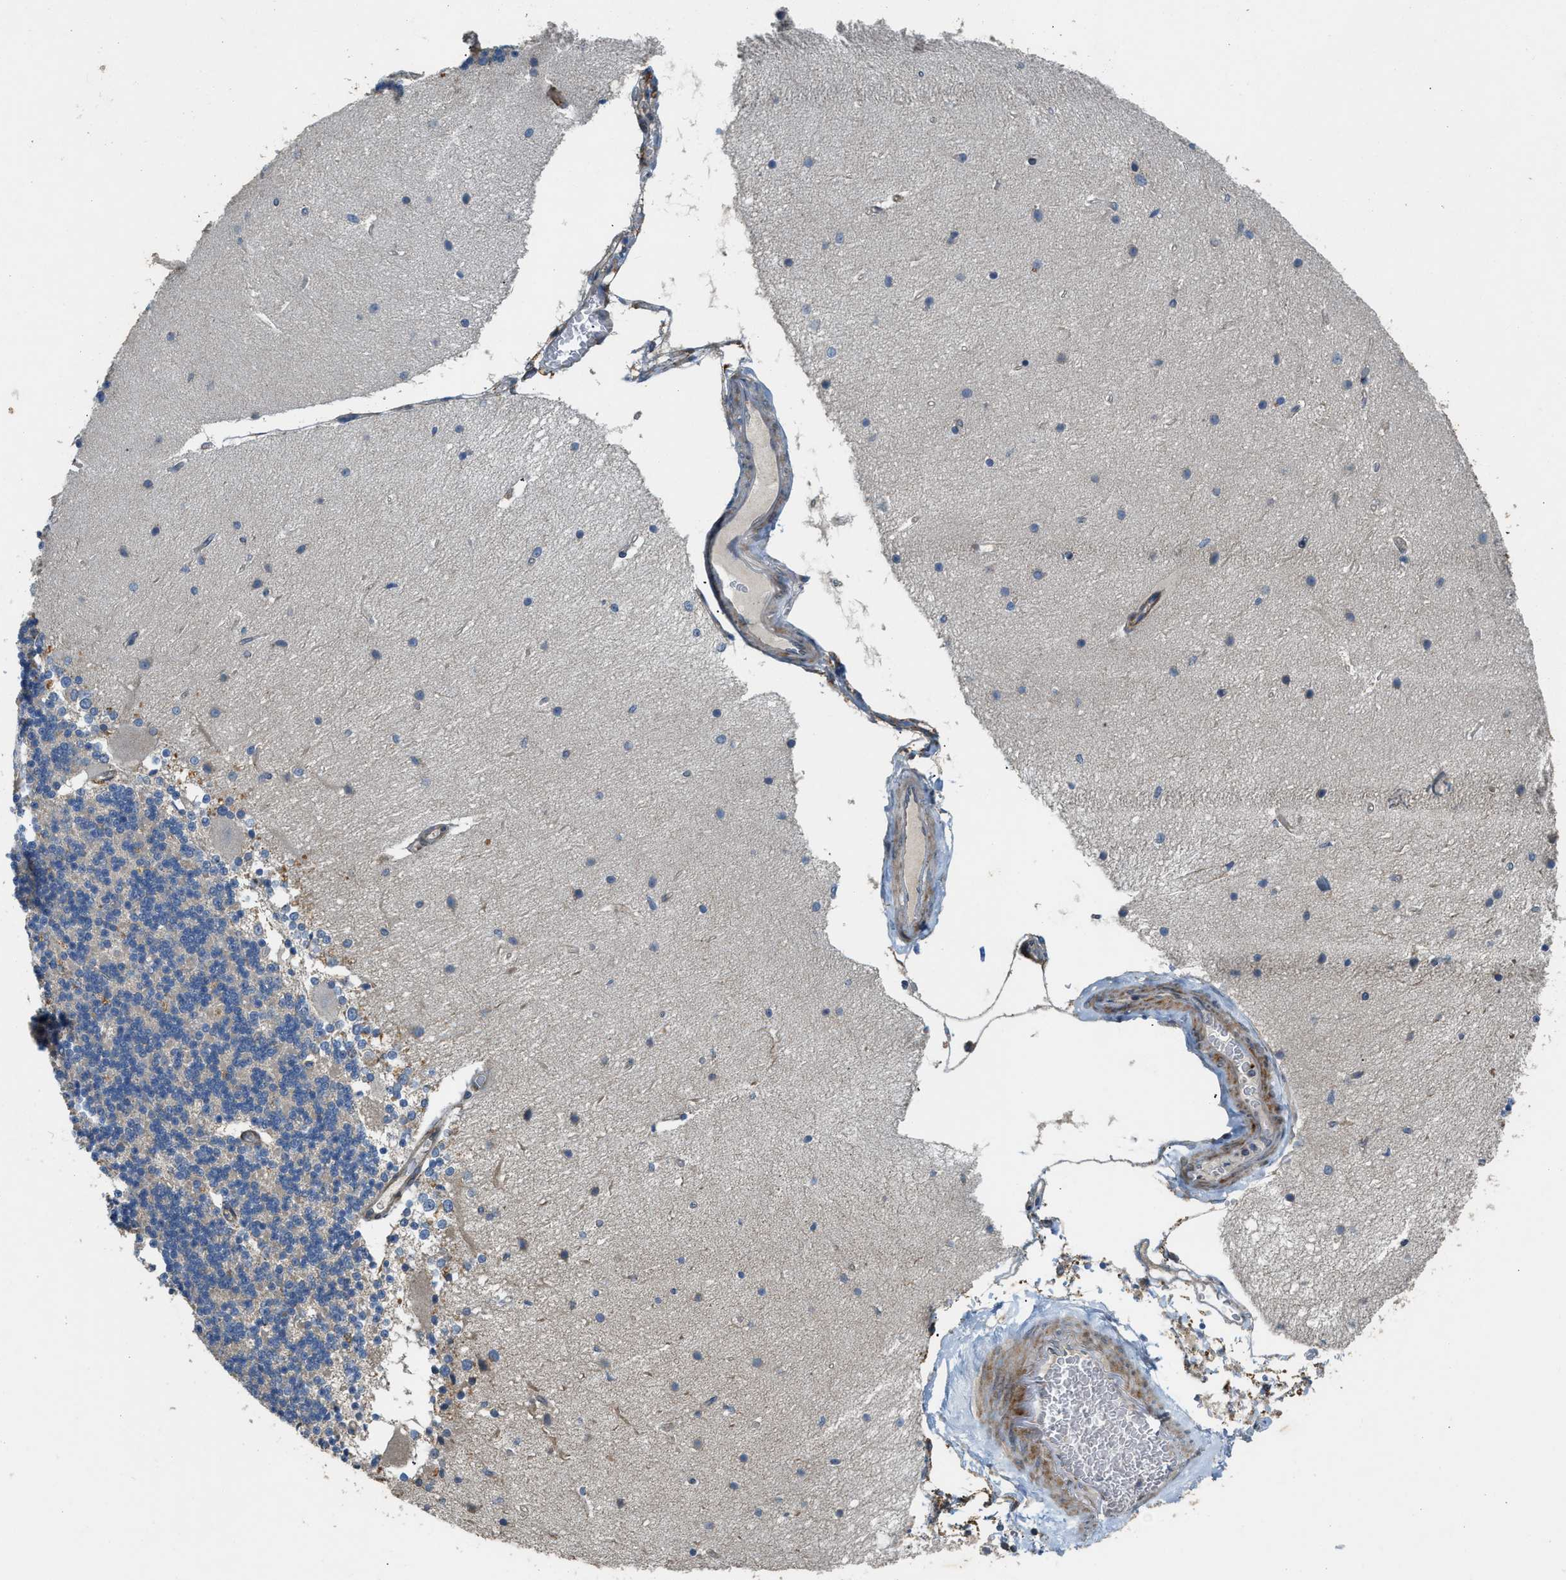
{"staining": {"intensity": "negative", "quantity": "none", "location": "none"}, "tissue": "cerebellum", "cell_type": "Cells in granular layer", "image_type": "normal", "snomed": [{"axis": "morphology", "description": "Normal tissue, NOS"}, {"axis": "topography", "description": "Cerebellum"}], "caption": "This photomicrograph is of normal cerebellum stained with immunohistochemistry (IHC) to label a protein in brown with the nuclei are counter-stained blue. There is no expression in cells in granular layer.", "gene": "TMEM68", "patient": {"sex": "female", "age": 54}}